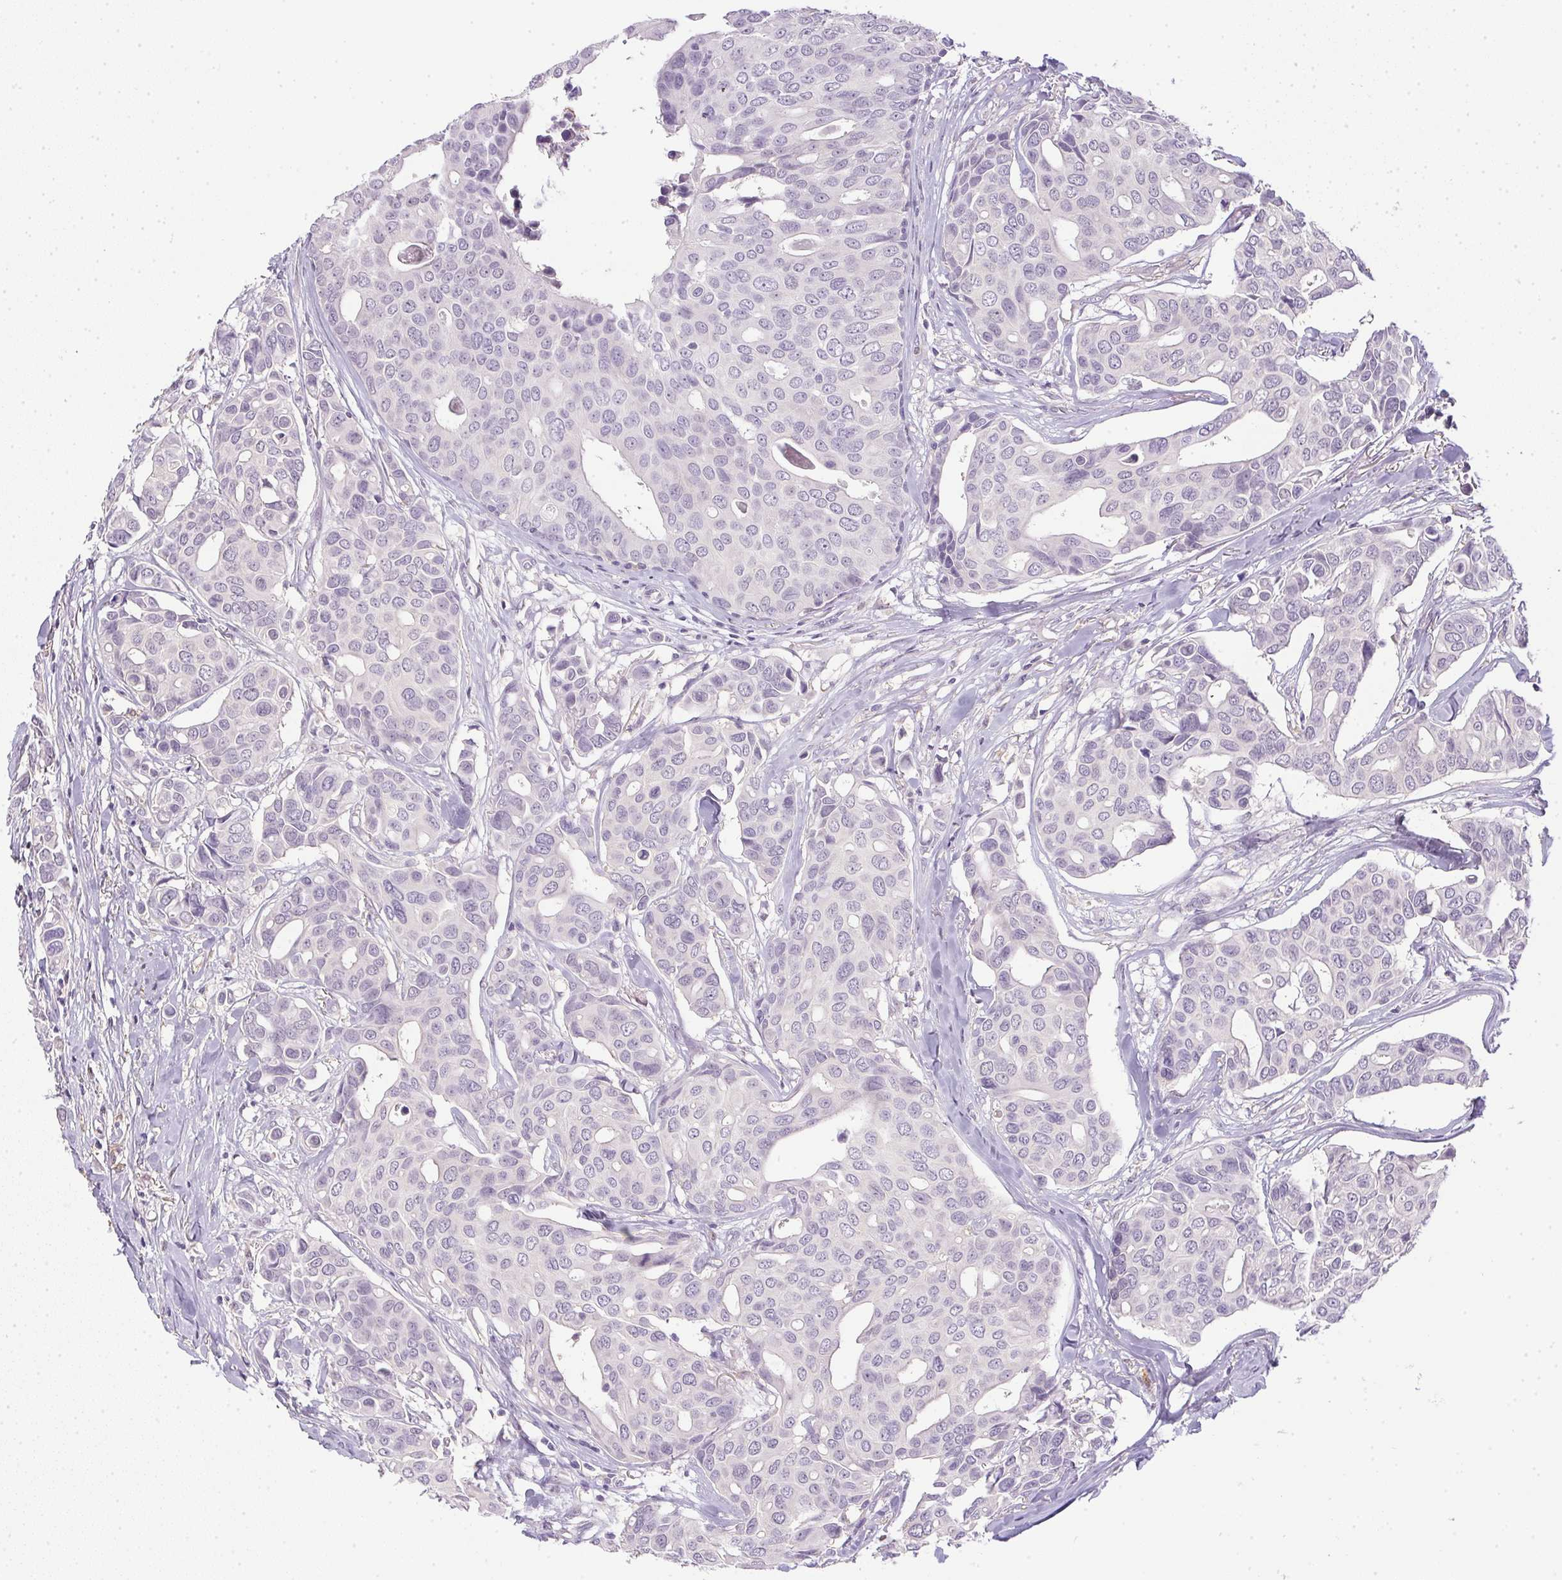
{"staining": {"intensity": "negative", "quantity": "none", "location": "none"}, "tissue": "breast cancer", "cell_type": "Tumor cells", "image_type": "cancer", "snomed": [{"axis": "morphology", "description": "Duct carcinoma"}, {"axis": "topography", "description": "Breast"}], "caption": "DAB immunohistochemical staining of invasive ductal carcinoma (breast) reveals no significant expression in tumor cells. The staining is performed using DAB (3,3'-diaminobenzidine) brown chromogen with nuclei counter-stained in using hematoxylin.", "gene": "DNAJC5G", "patient": {"sex": "female", "age": 54}}